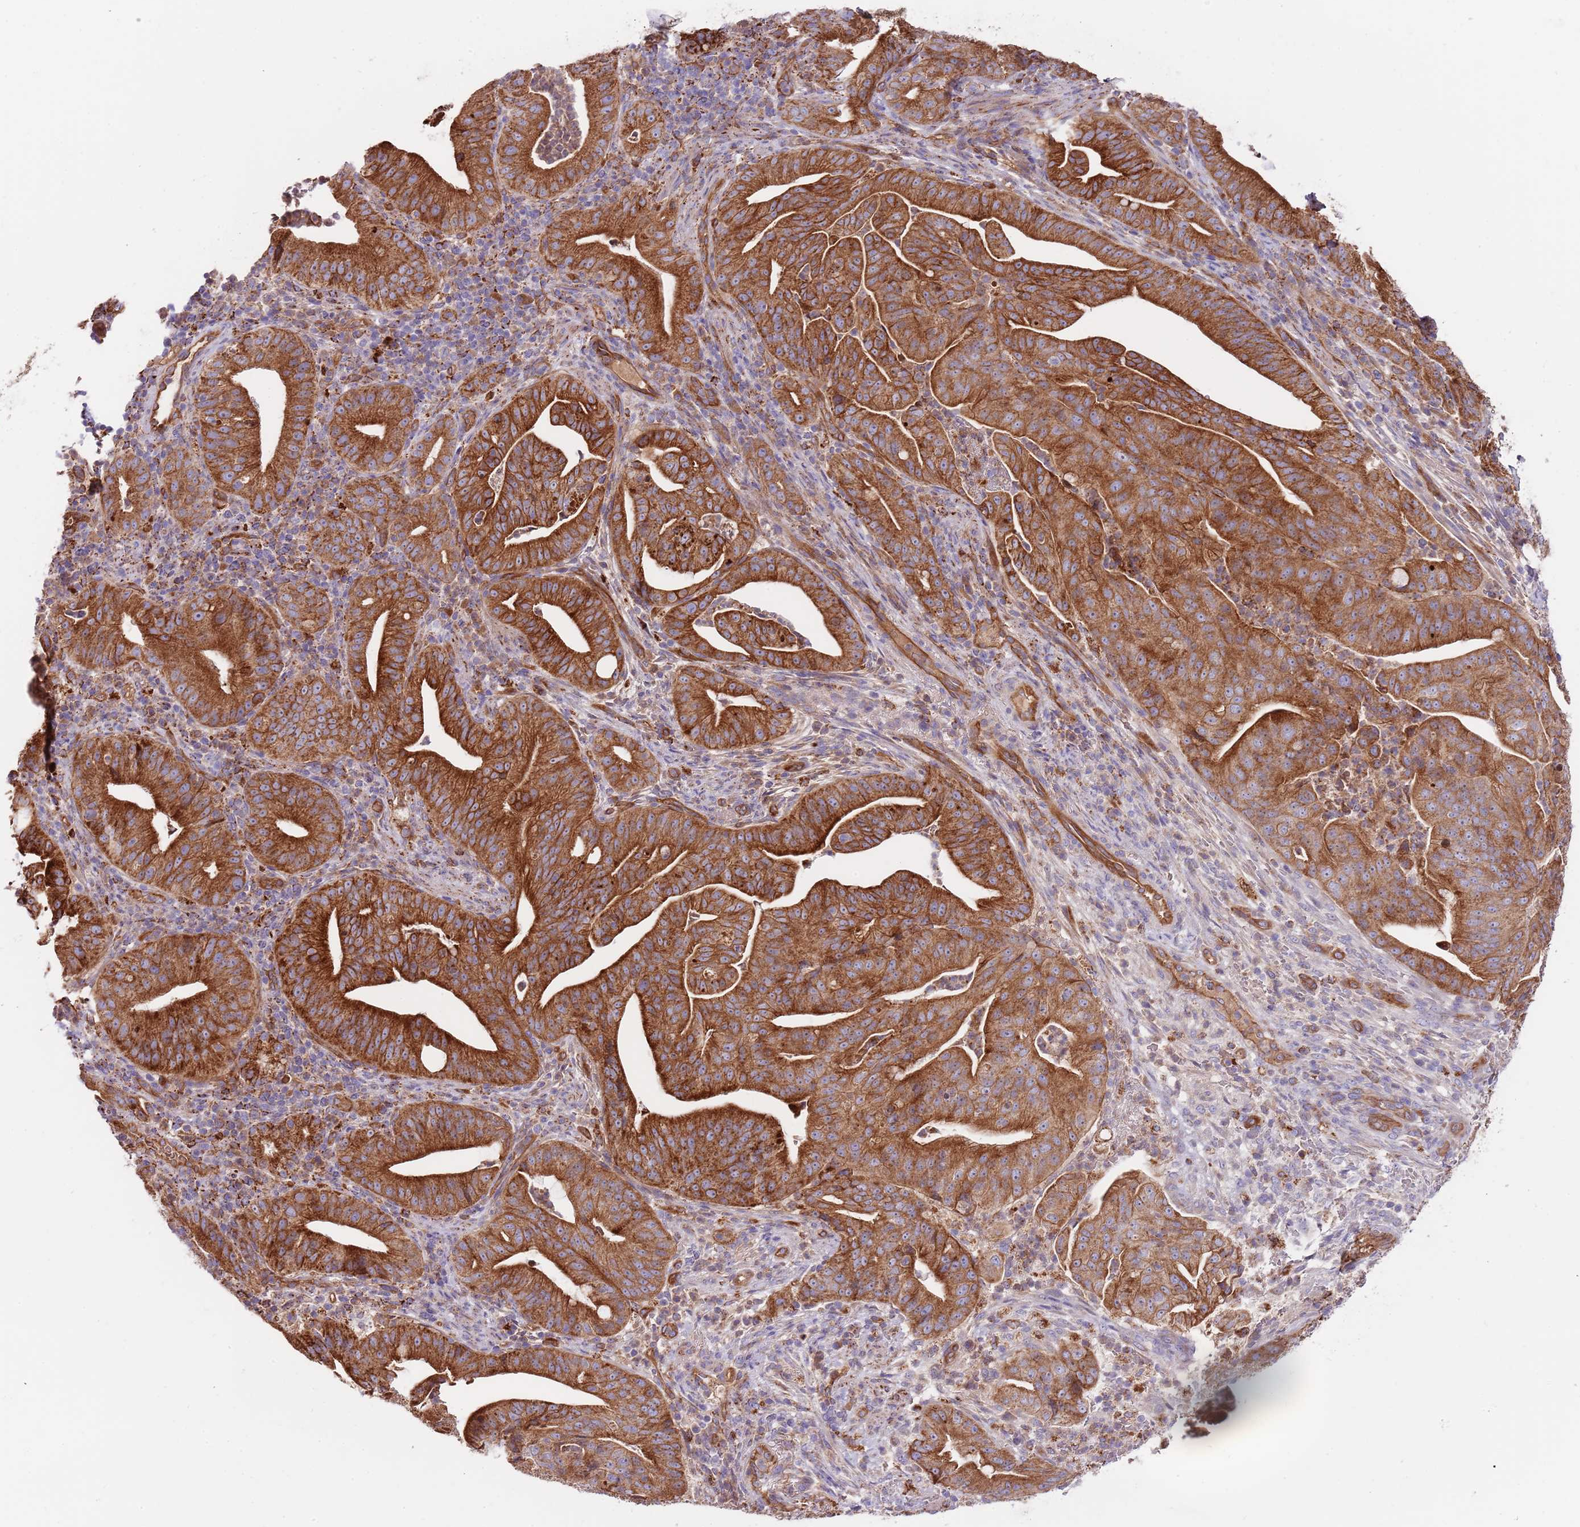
{"staining": {"intensity": "strong", "quantity": ">75%", "location": "cytoplasmic/membranous"}, "tissue": "pancreatic cancer", "cell_type": "Tumor cells", "image_type": "cancer", "snomed": [{"axis": "morphology", "description": "Adenocarcinoma, NOS"}, {"axis": "topography", "description": "Pancreas"}], "caption": "Pancreatic adenocarcinoma was stained to show a protein in brown. There is high levels of strong cytoplasmic/membranous positivity in approximately >75% of tumor cells.", "gene": "DOCK6", "patient": {"sex": "male", "age": 71}}